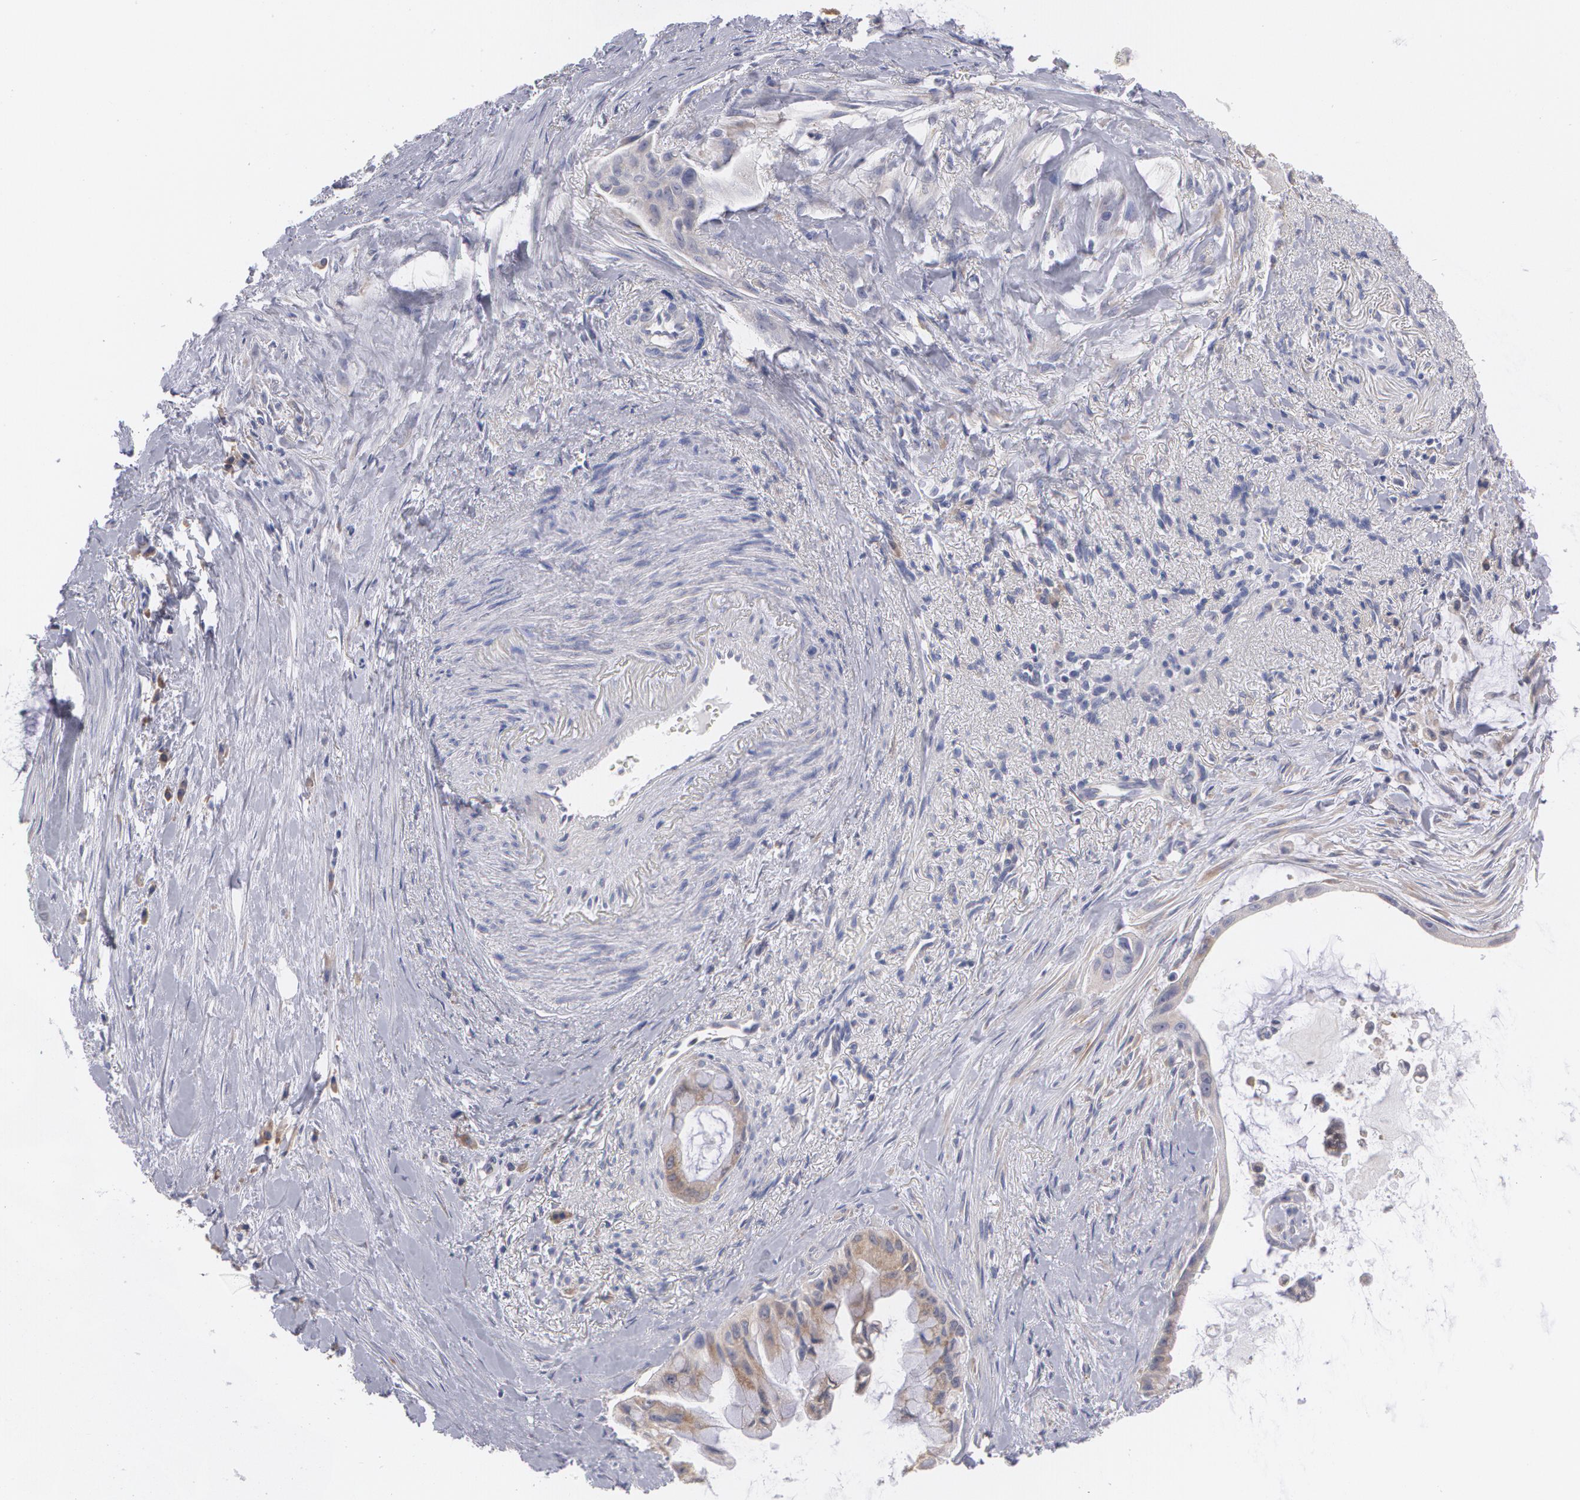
{"staining": {"intensity": "moderate", "quantity": ">75%", "location": "cytoplasmic/membranous"}, "tissue": "pancreatic cancer", "cell_type": "Tumor cells", "image_type": "cancer", "snomed": [{"axis": "morphology", "description": "Adenocarcinoma, NOS"}, {"axis": "topography", "description": "Pancreas"}], "caption": "Protein staining of adenocarcinoma (pancreatic) tissue displays moderate cytoplasmic/membranous staining in approximately >75% of tumor cells. The staining is performed using DAB (3,3'-diaminobenzidine) brown chromogen to label protein expression. The nuclei are counter-stained blue using hematoxylin.", "gene": "MTHFD1", "patient": {"sex": "male", "age": 59}}